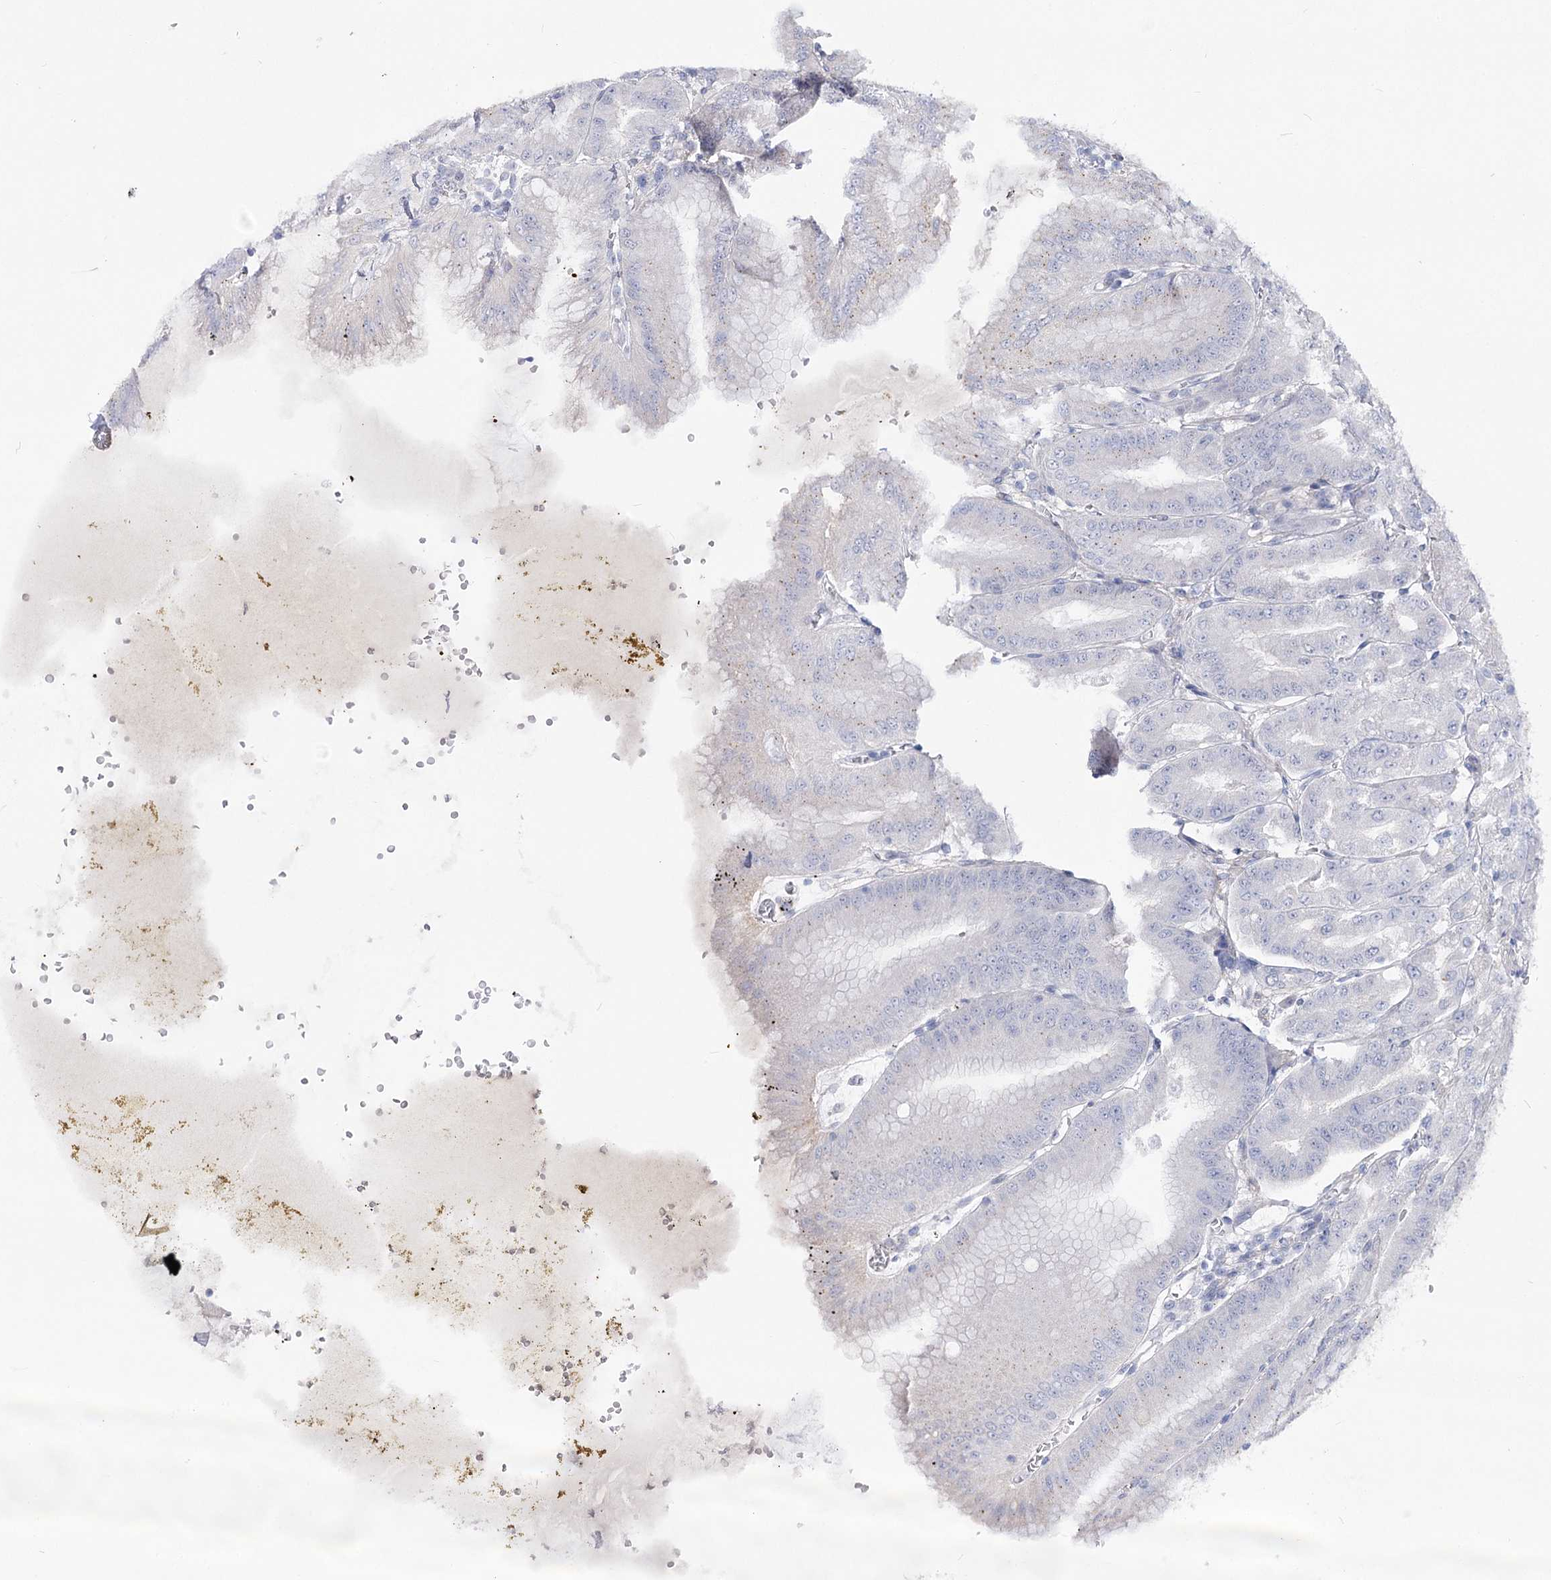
{"staining": {"intensity": "weak", "quantity": "<25%", "location": "cytoplasmic/membranous"}, "tissue": "stomach", "cell_type": "Glandular cells", "image_type": "normal", "snomed": [{"axis": "morphology", "description": "Normal tissue, NOS"}, {"axis": "topography", "description": "Stomach, upper"}, {"axis": "topography", "description": "Stomach, lower"}], "caption": "The immunohistochemistry (IHC) histopathology image has no significant staining in glandular cells of stomach.", "gene": "ATP10B", "patient": {"sex": "male", "age": 71}}